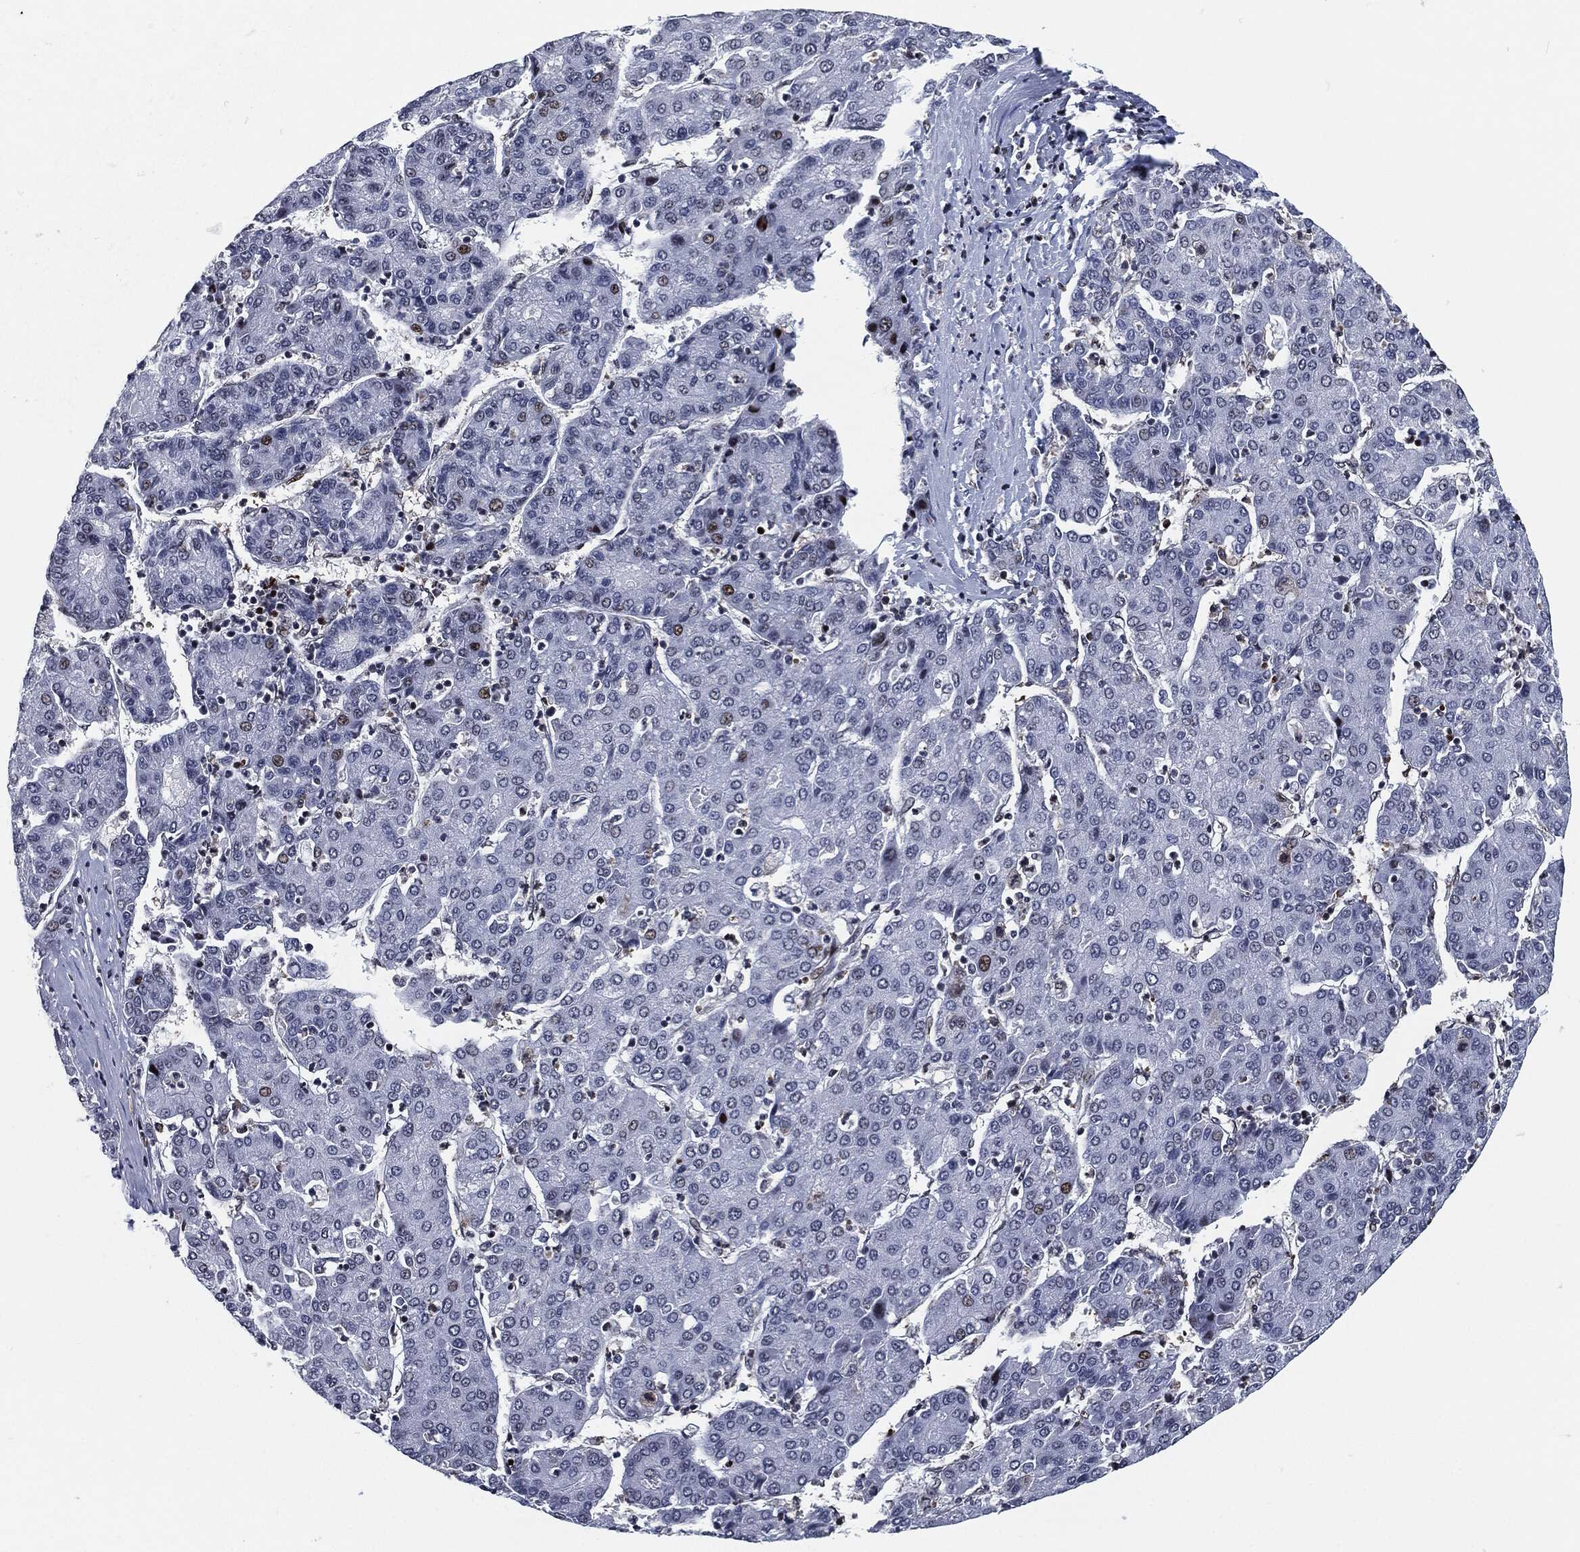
{"staining": {"intensity": "strong", "quantity": "<25%", "location": "nuclear"}, "tissue": "liver cancer", "cell_type": "Tumor cells", "image_type": "cancer", "snomed": [{"axis": "morphology", "description": "Carcinoma, Hepatocellular, NOS"}, {"axis": "topography", "description": "Liver"}], "caption": "Strong nuclear protein staining is seen in approximately <25% of tumor cells in hepatocellular carcinoma (liver).", "gene": "AKT2", "patient": {"sex": "male", "age": 65}}